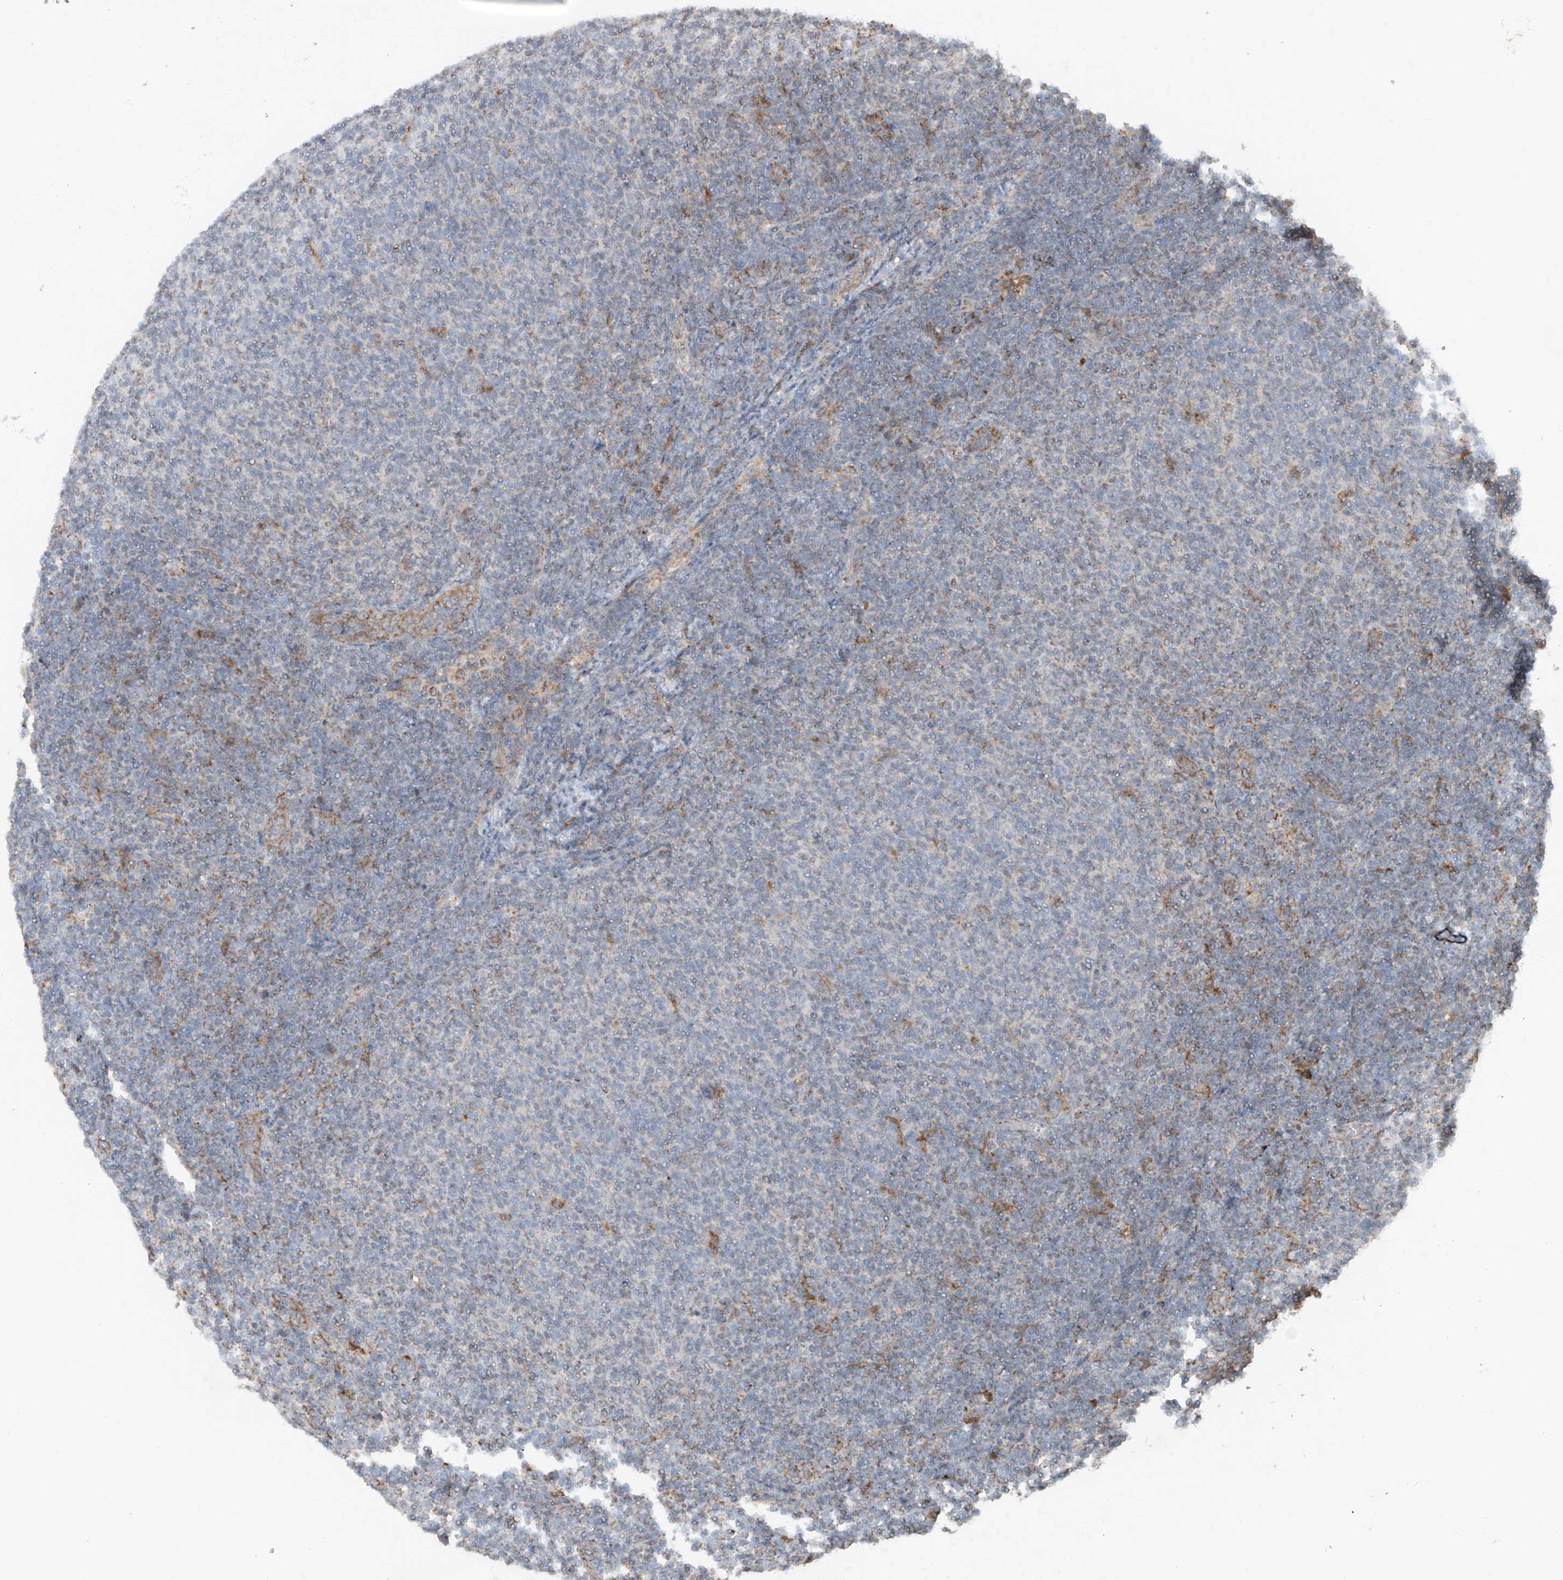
{"staining": {"intensity": "negative", "quantity": "none", "location": "none"}, "tissue": "lymphoma", "cell_type": "Tumor cells", "image_type": "cancer", "snomed": [{"axis": "morphology", "description": "Malignant lymphoma, non-Hodgkin's type, Low grade"}, {"axis": "topography", "description": "Lymph node"}], "caption": "The micrograph demonstrates no significant expression in tumor cells of low-grade malignant lymphoma, non-Hodgkin's type. (Brightfield microscopy of DAB (3,3'-diaminobenzidine) immunohistochemistry at high magnification).", "gene": "SAMD3", "patient": {"sex": "male", "age": 66}}